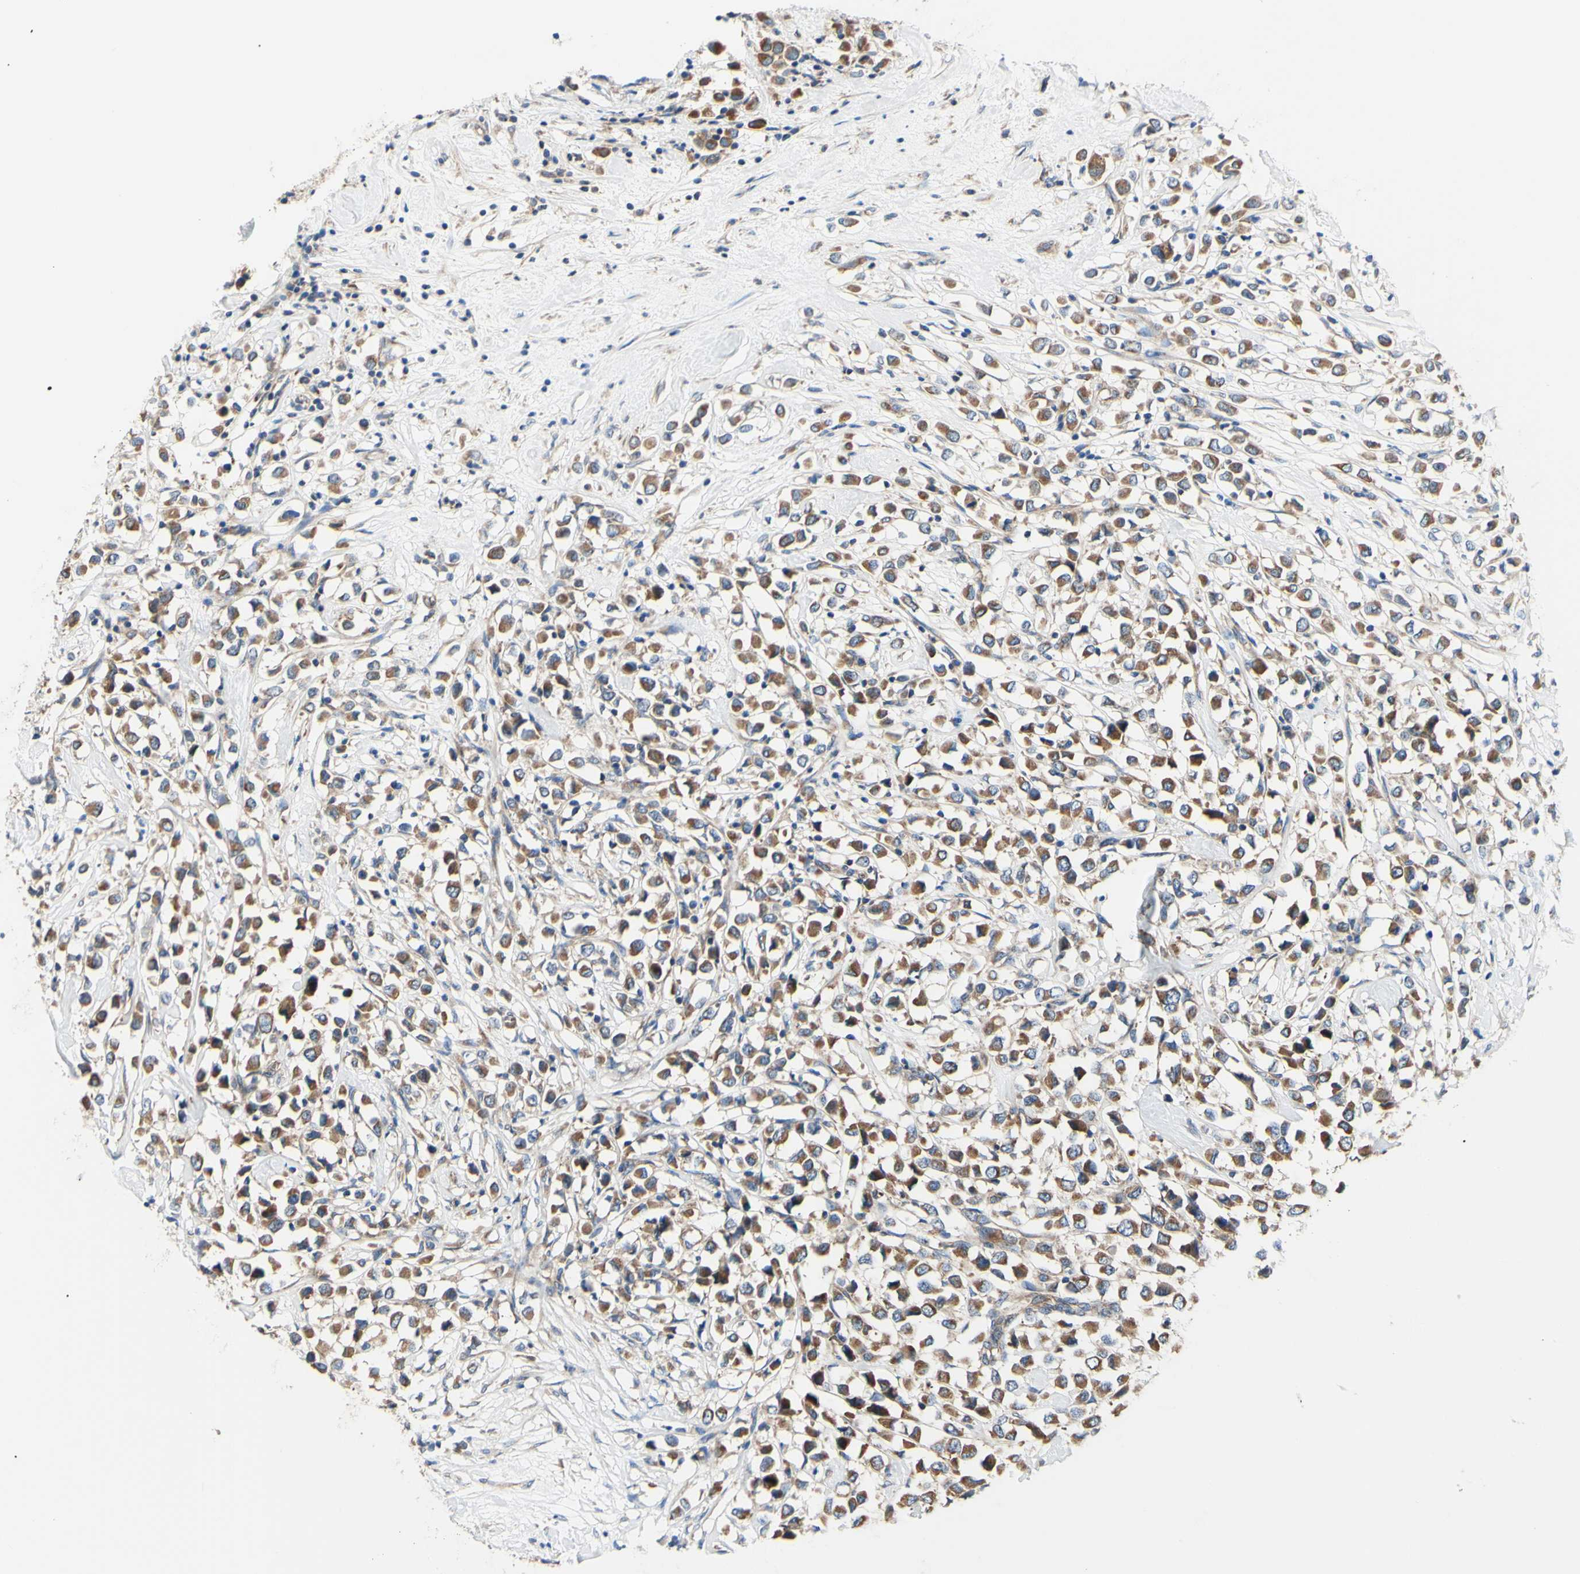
{"staining": {"intensity": "moderate", "quantity": ">75%", "location": "cytoplasmic/membranous"}, "tissue": "breast cancer", "cell_type": "Tumor cells", "image_type": "cancer", "snomed": [{"axis": "morphology", "description": "Duct carcinoma"}, {"axis": "topography", "description": "Breast"}], "caption": "High-magnification brightfield microscopy of breast invasive ductal carcinoma stained with DAB (3,3'-diaminobenzidine) (brown) and counterstained with hematoxylin (blue). tumor cells exhibit moderate cytoplasmic/membranous expression is appreciated in approximately>75% of cells.", "gene": "FMR1", "patient": {"sex": "female", "age": 61}}